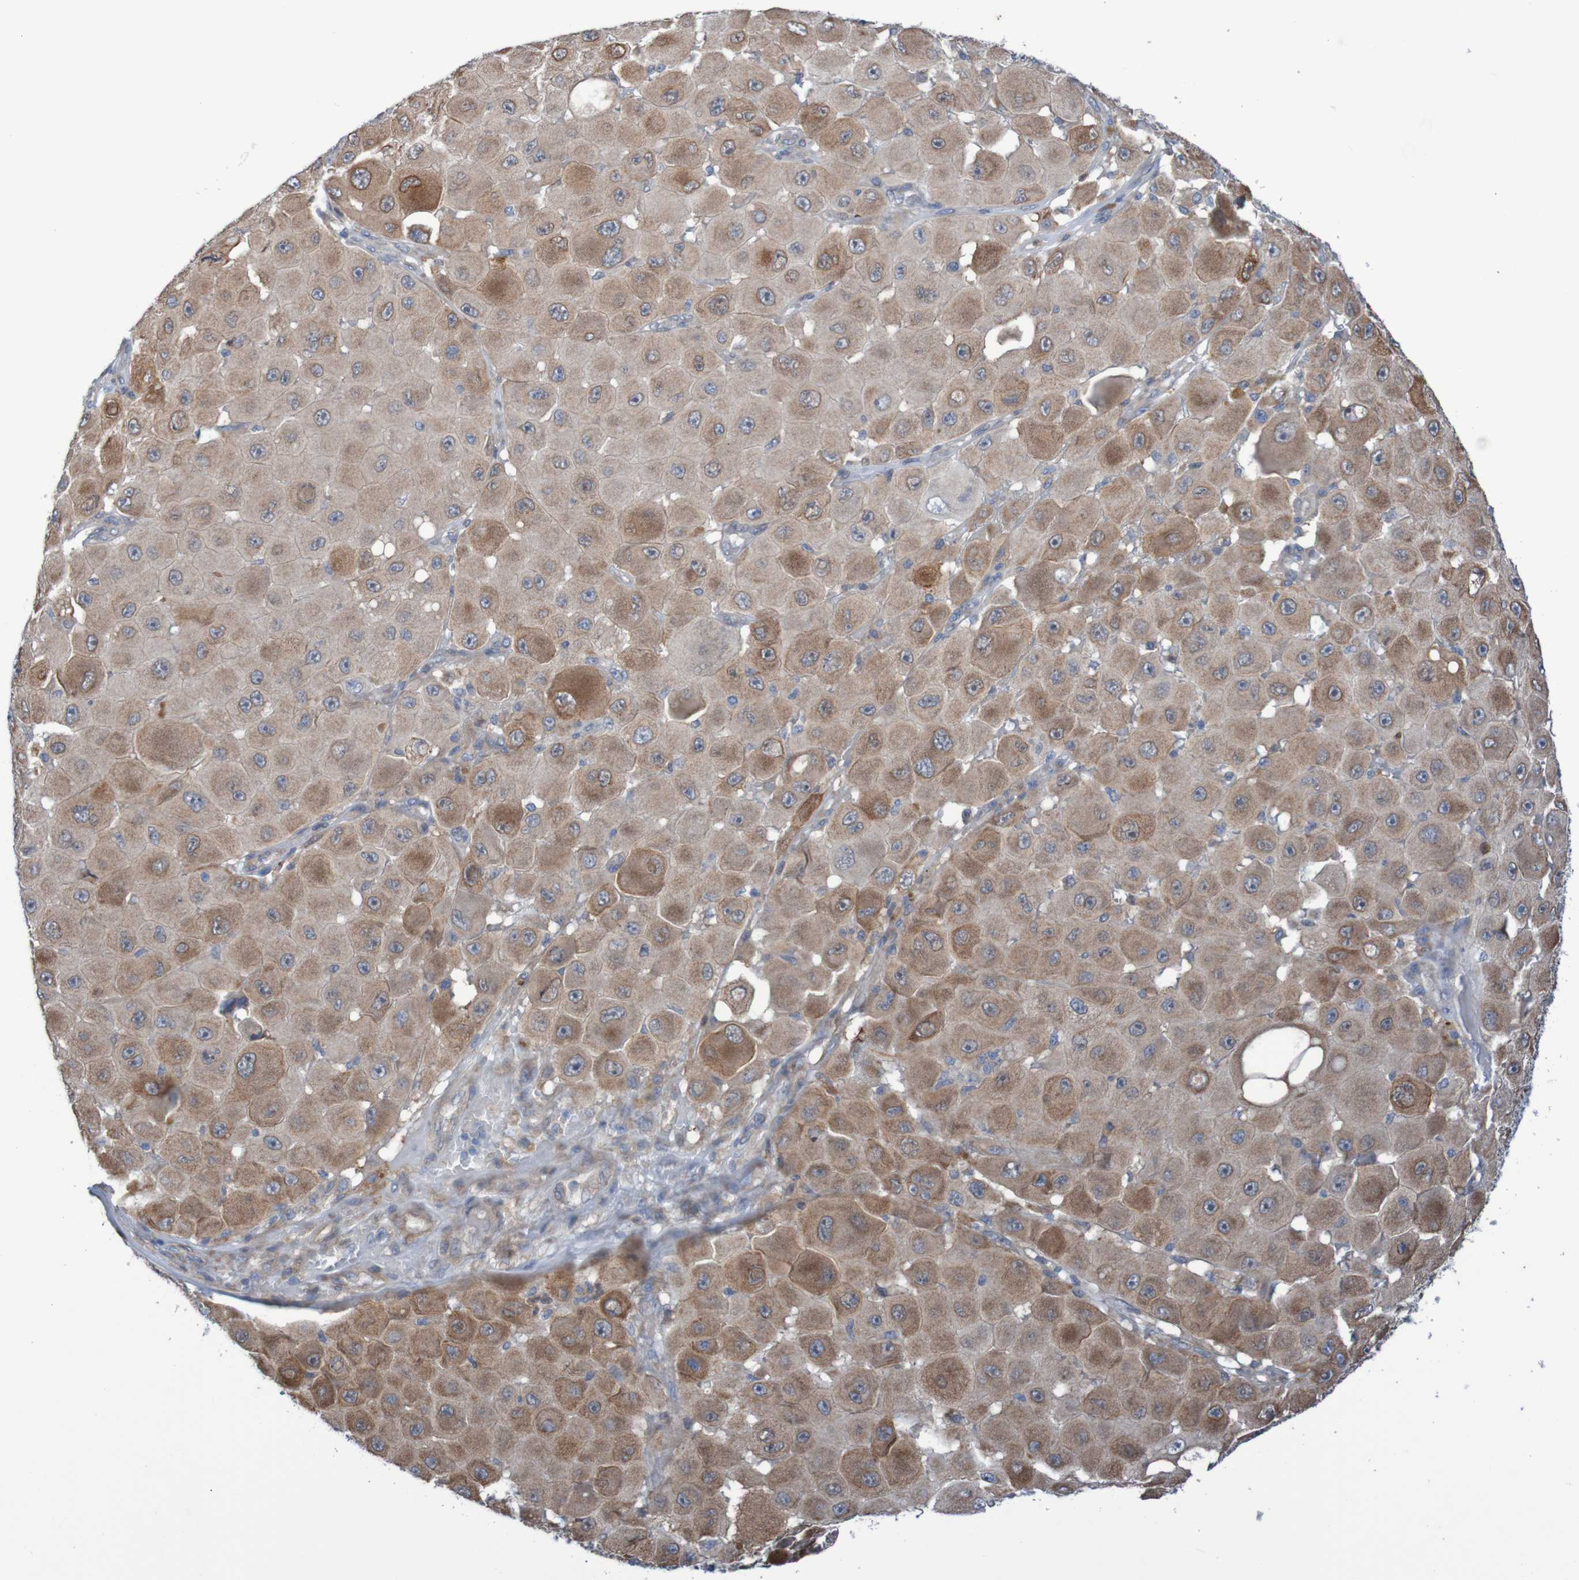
{"staining": {"intensity": "moderate", "quantity": ">75%", "location": "cytoplasmic/membranous"}, "tissue": "melanoma", "cell_type": "Tumor cells", "image_type": "cancer", "snomed": [{"axis": "morphology", "description": "Malignant melanoma, NOS"}, {"axis": "topography", "description": "Skin"}], "caption": "Malignant melanoma stained with immunohistochemistry (IHC) shows moderate cytoplasmic/membranous positivity in approximately >75% of tumor cells.", "gene": "ANGPT4", "patient": {"sex": "female", "age": 81}}